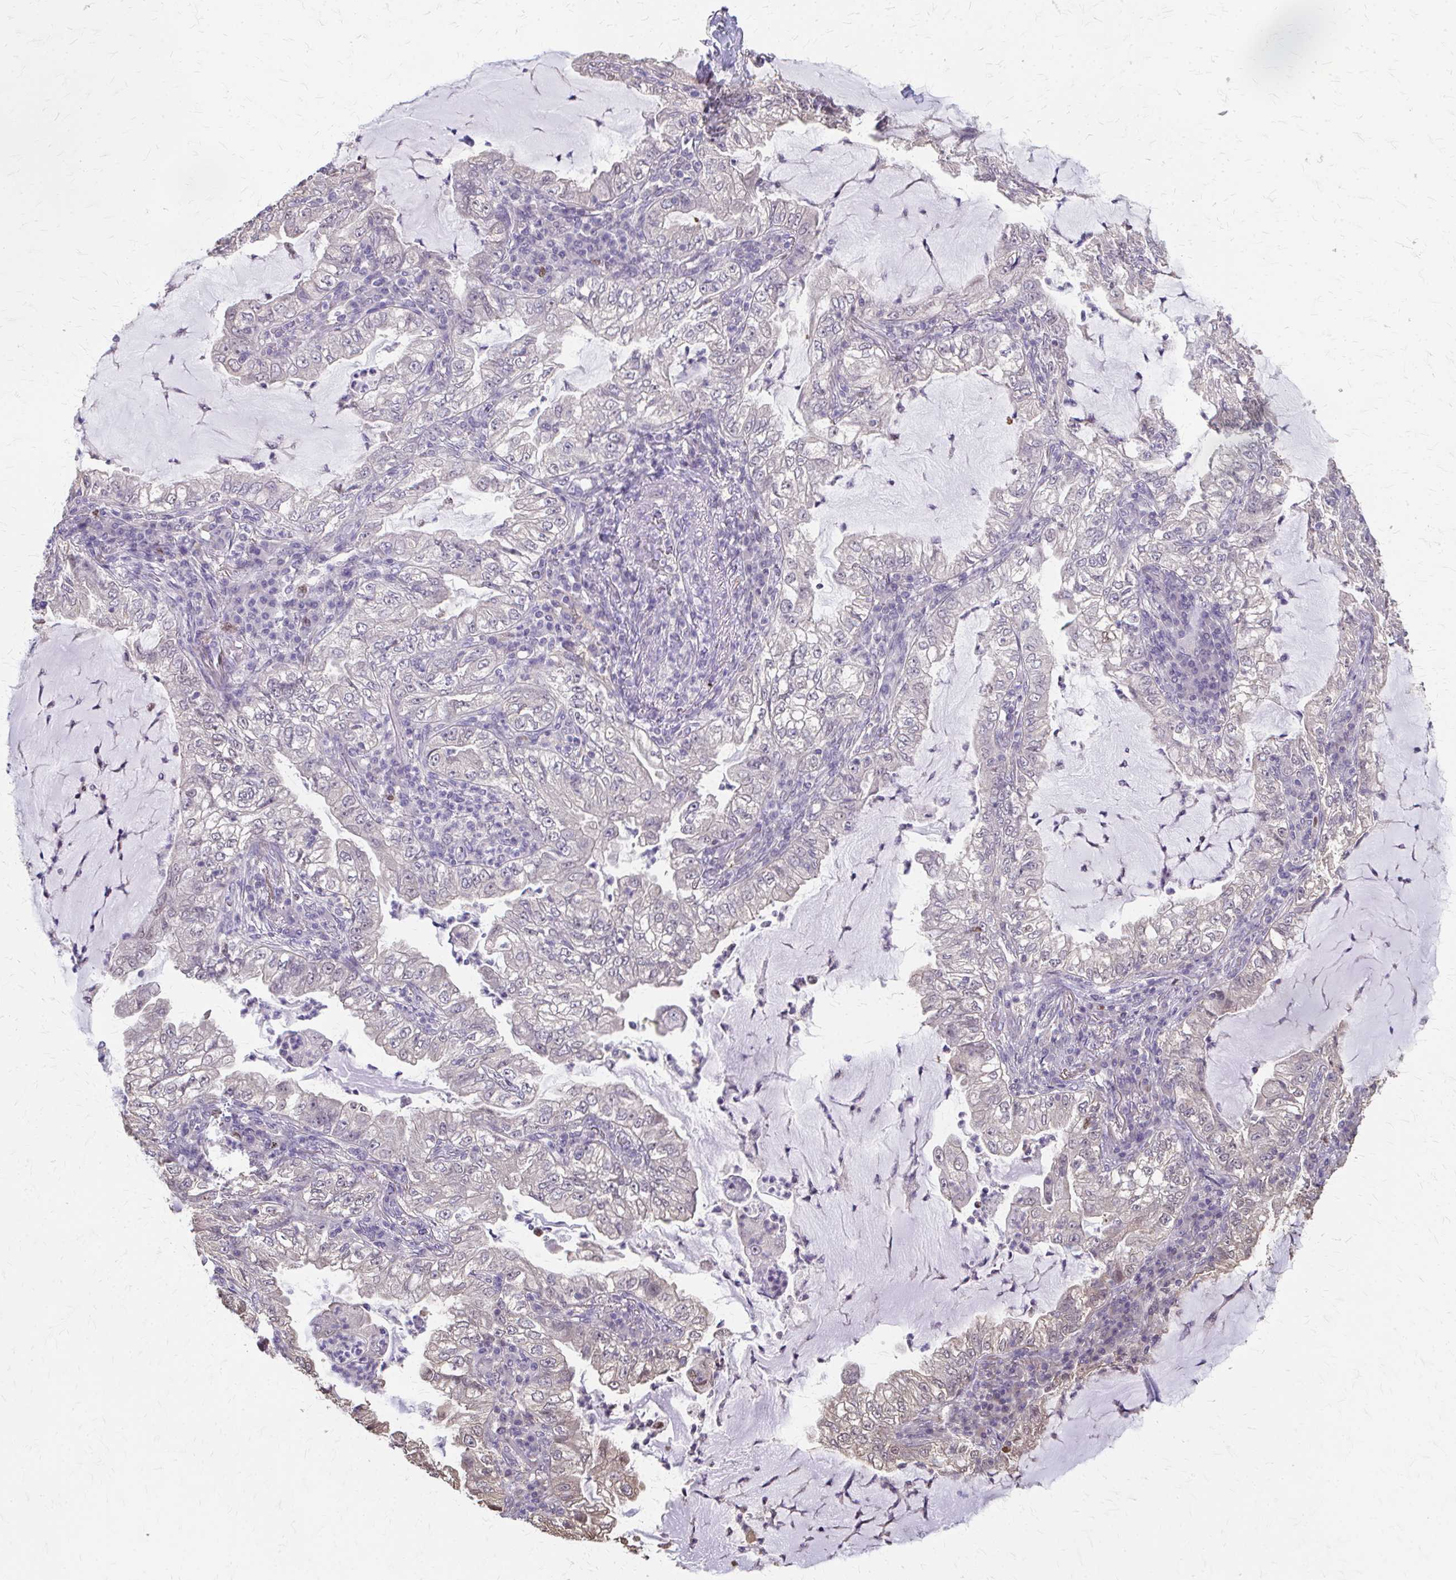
{"staining": {"intensity": "negative", "quantity": "none", "location": "none"}, "tissue": "lung cancer", "cell_type": "Tumor cells", "image_type": "cancer", "snomed": [{"axis": "morphology", "description": "Adenocarcinoma, NOS"}, {"axis": "topography", "description": "Lung"}], "caption": "DAB immunohistochemical staining of lung cancer exhibits no significant expression in tumor cells.", "gene": "RABGAP1L", "patient": {"sex": "female", "age": 73}}